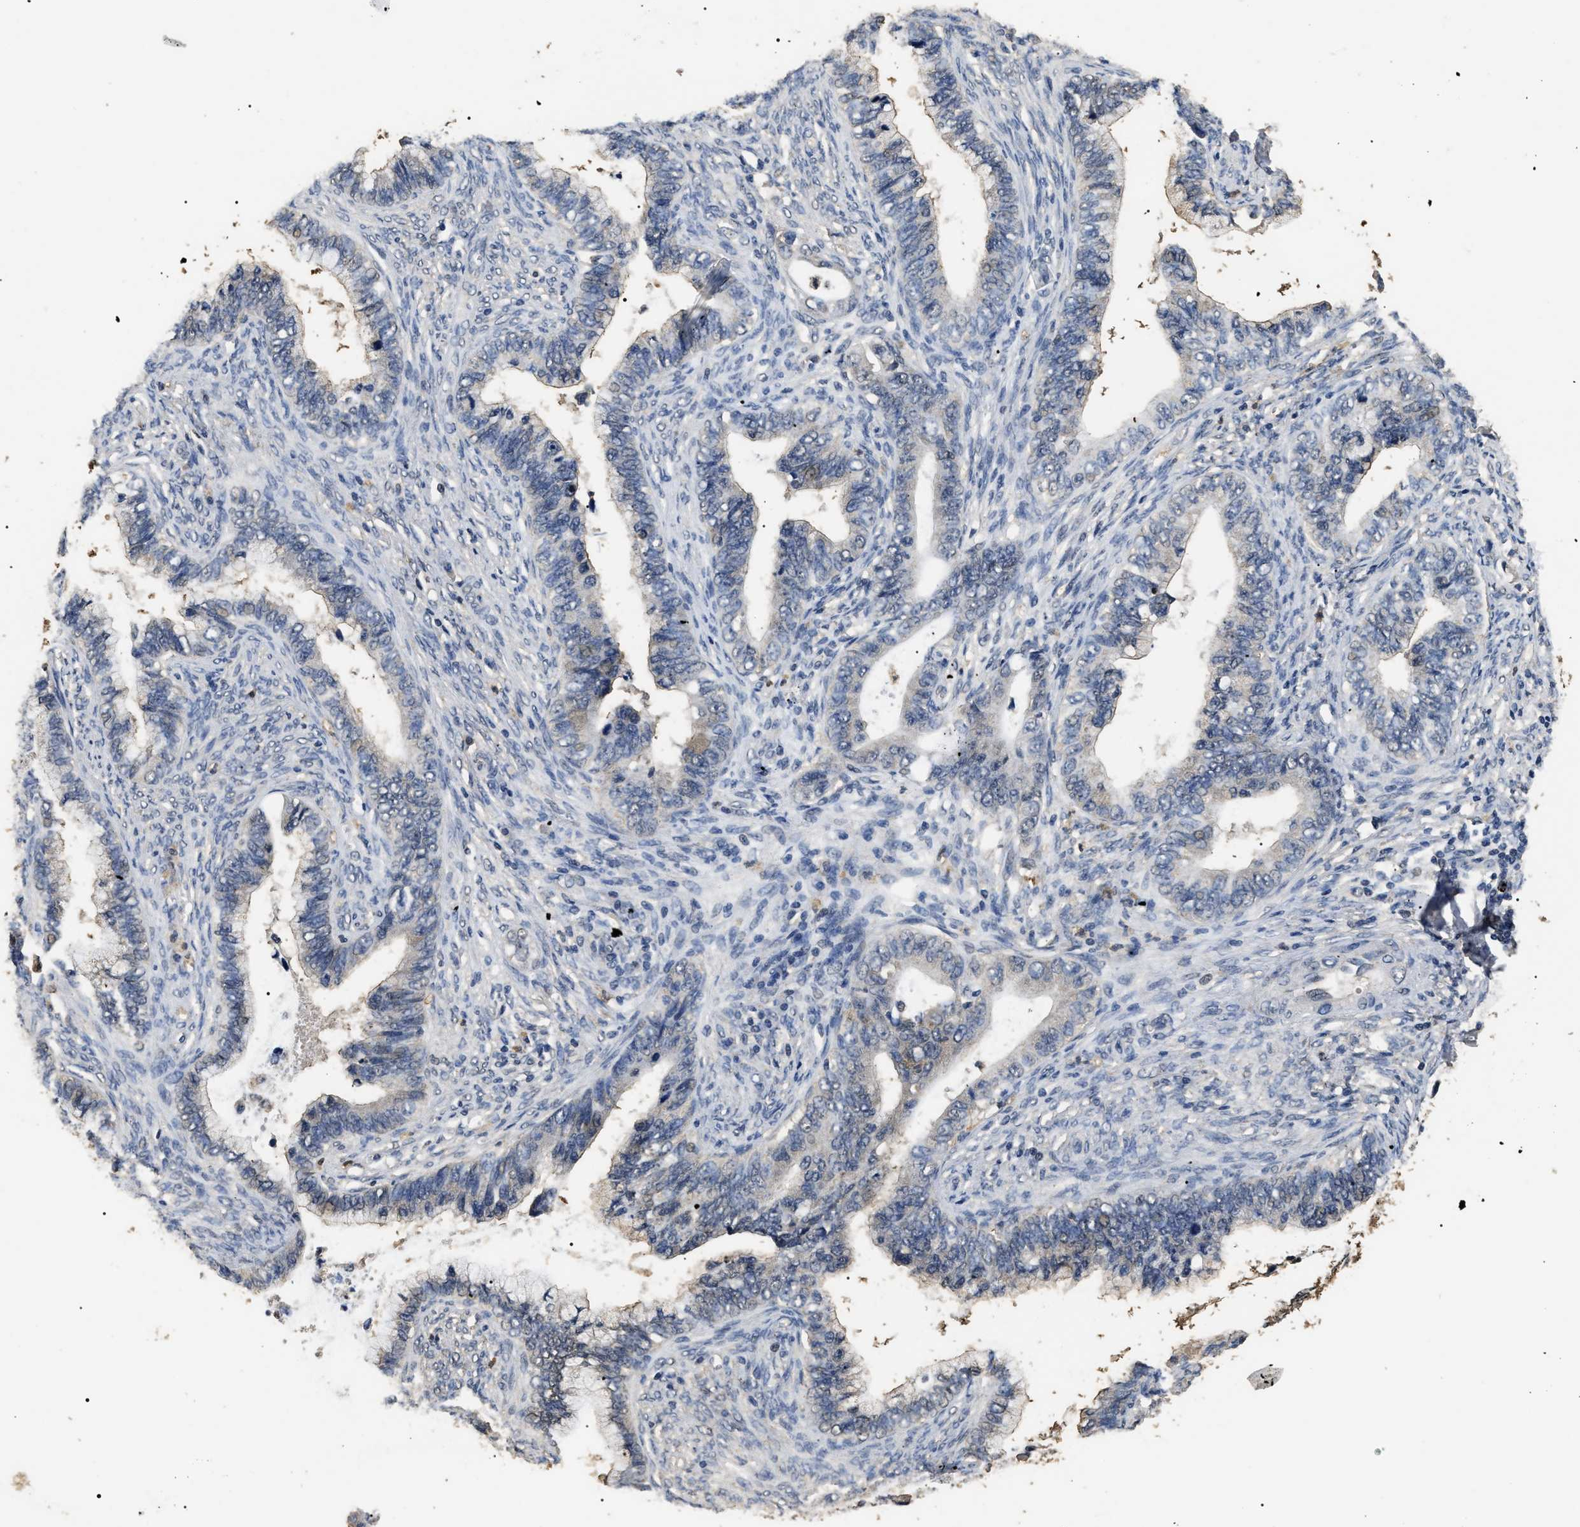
{"staining": {"intensity": "negative", "quantity": "none", "location": "none"}, "tissue": "cervical cancer", "cell_type": "Tumor cells", "image_type": "cancer", "snomed": [{"axis": "morphology", "description": "Adenocarcinoma, NOS"}, {"axis": "topography", "description": "Cervix"}], "caption": "A photomicrograph of human adenocarcinoma (cervical) is negative for staining in tumor cells. (Stains: DAB IHC with hematoxylin counter stain, Microscopy: brightfield microscopy at high magnification).", "gene": "PSMD8", "patient": {"sex": "female", "age": 44}}